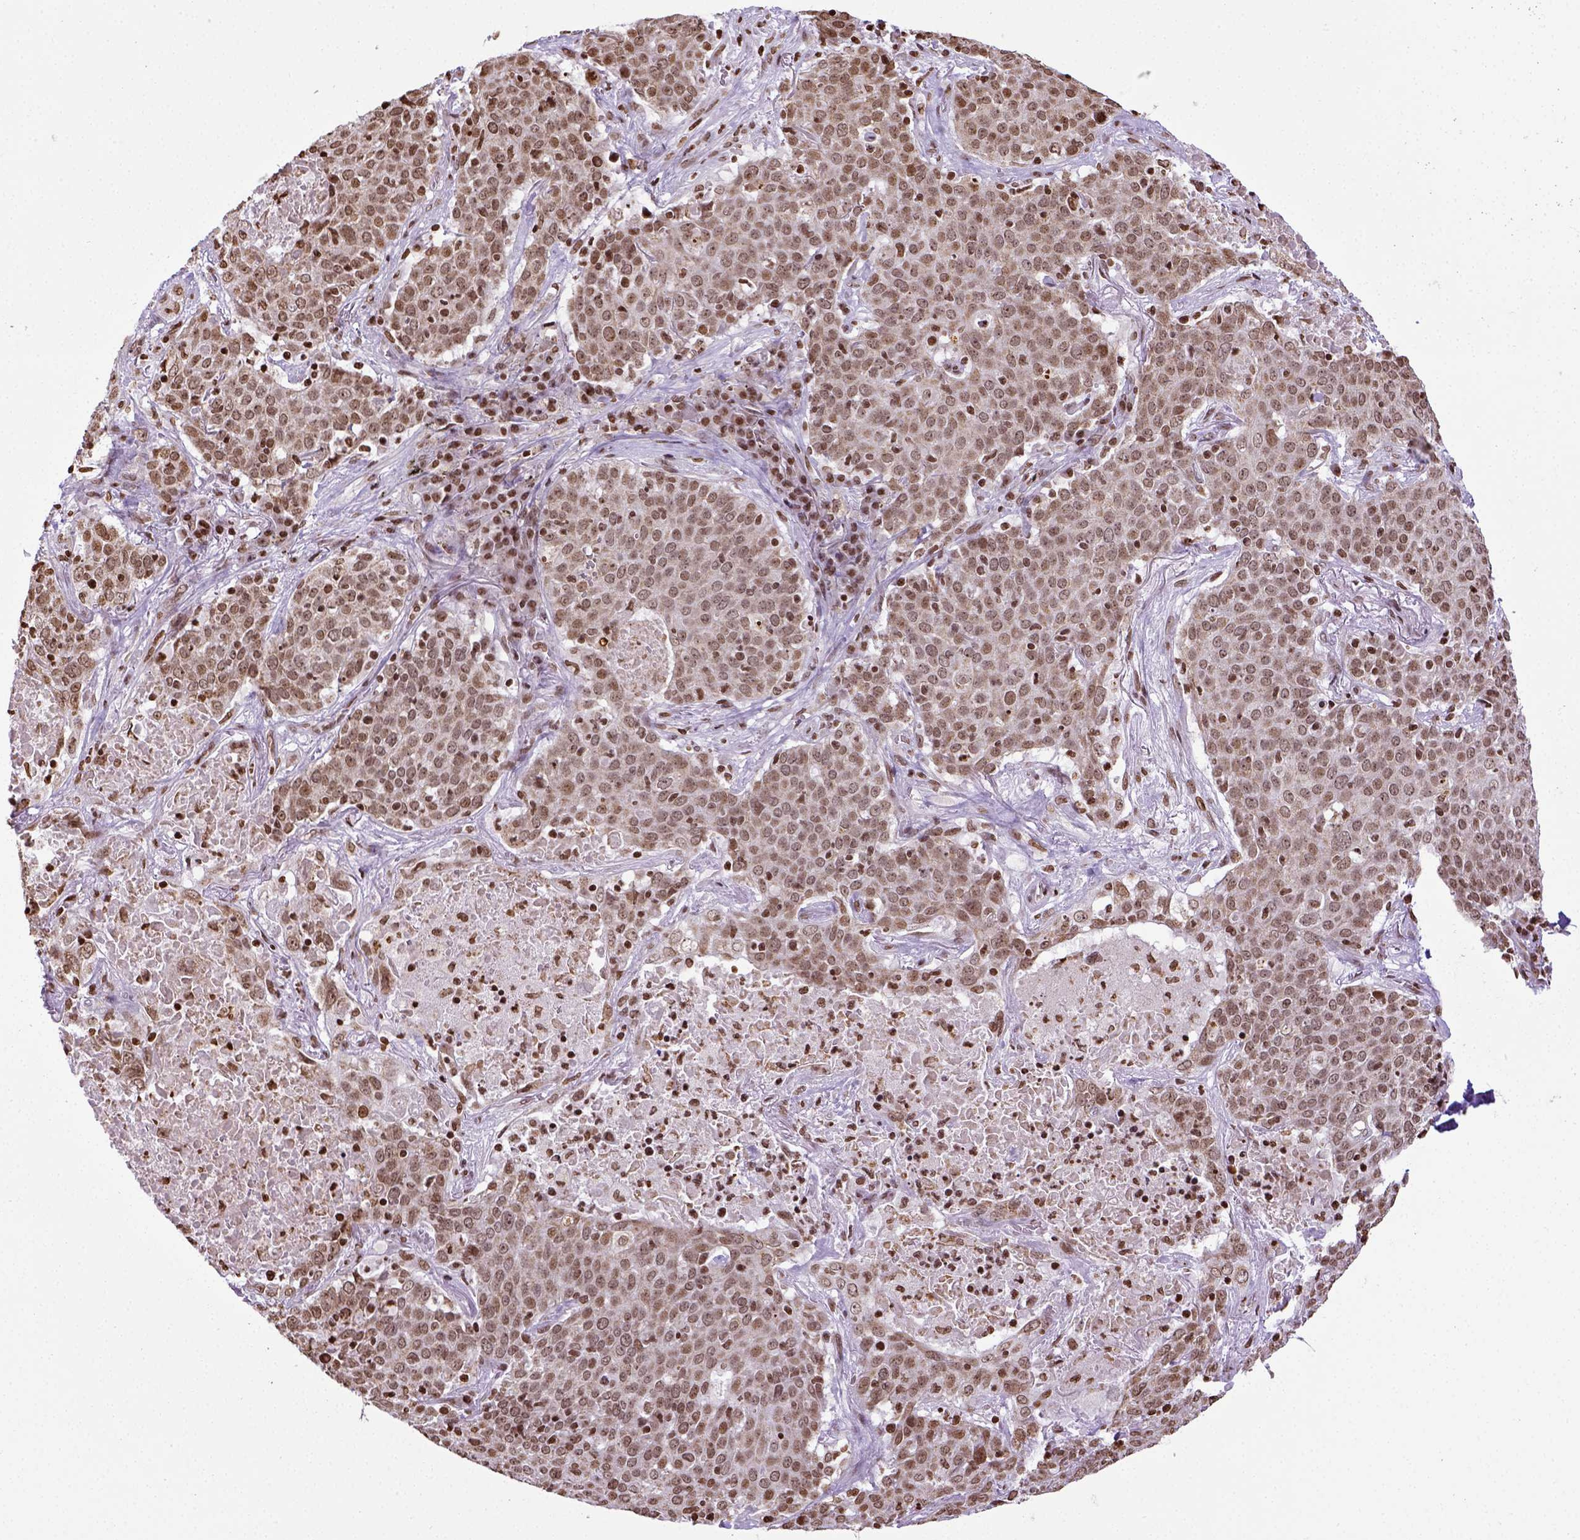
{"staining": {"intensity": "weak", "quantity": ">75%", "location": "nuclear"}, "tissue": "lung cancer", "cell_type": "Tumor cells", "image_type": "cancer", "snomed": [{"axis": "morphology", "description": "Squamous cell carcinoma, NOS"}, {"axis": "topography", "description": "Lung"}], "caption": "A micrograph of human squamous cell carcinoma (lung) stained for a protein demonstrates weak nuclear brown staining in tumor cells.", "gene": "ZNF75D", "patient": {"sex": "male", "age": 82}}